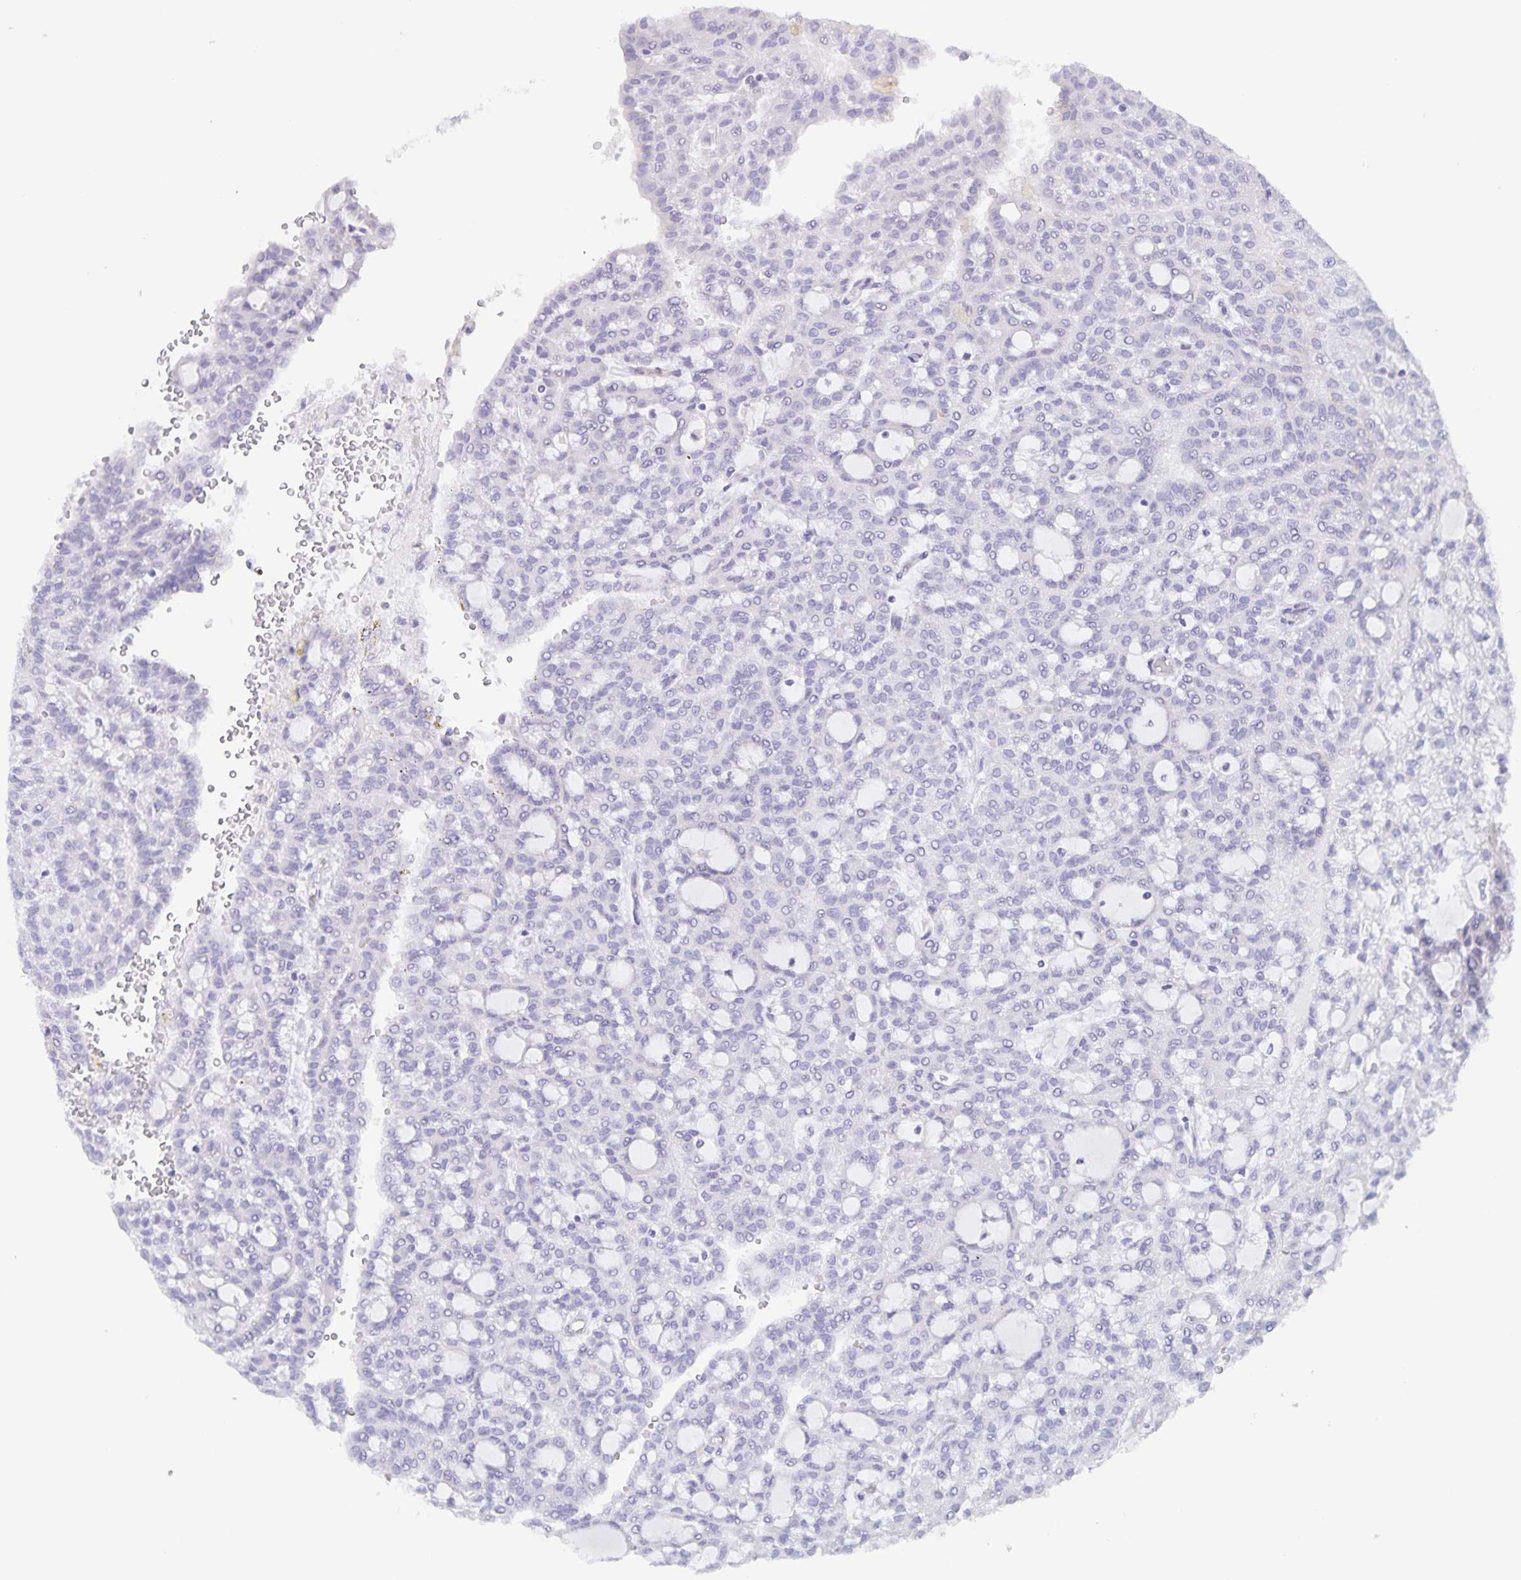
{"staining": {"intensity": "negative", "quantity": "none", "location": "none"}, "tissue": "renal cancer", "cell_type": "Tumor cells", "image_type": "cancer", "snomed": [{"axis": "morphology", "description": "Adenocarcinoma, NOS"}, {"axis": "topography", "description": "Kidney"}], "caption": "Tumor cells show no significant protein positivity in renal cancer (adenocarcinoma).", "gene": "AQP4", "patient": {"sex": "male", "age": 63}}